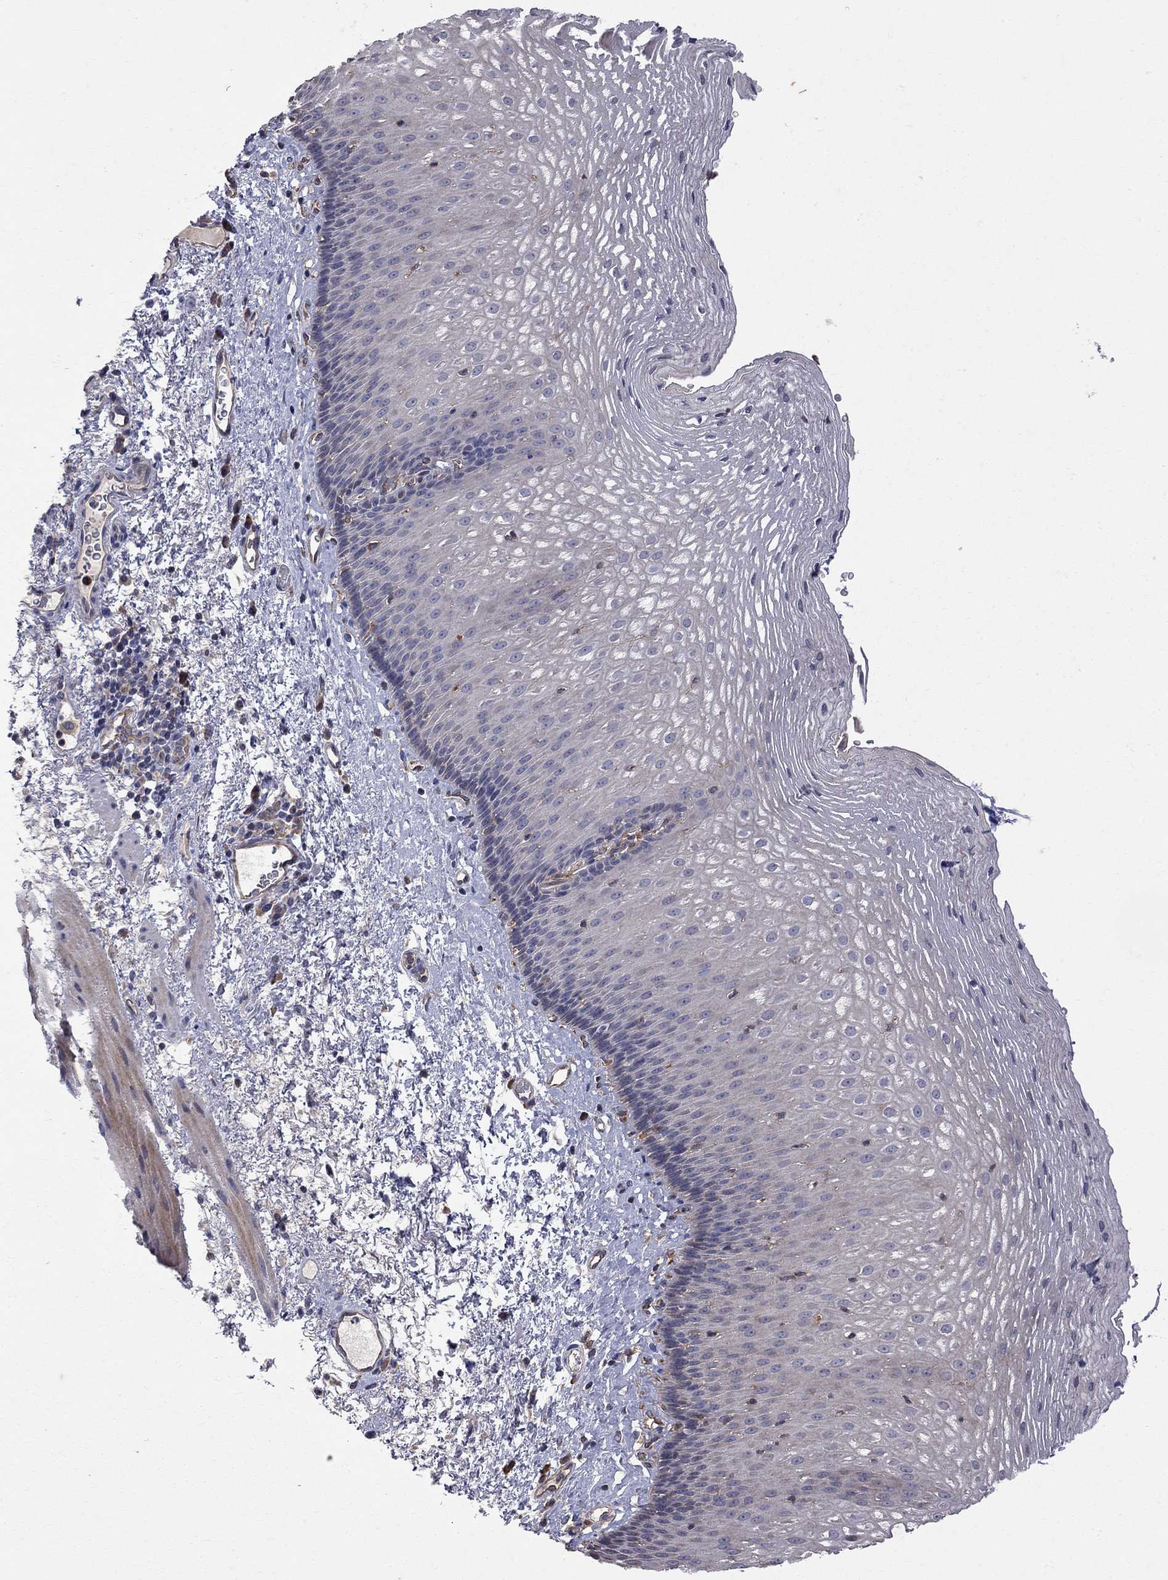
{"staining": {"intensity": "weak", "quantity": "<25%", "location": "cytoplasmic/membranous"}, "tissue": "esophagus", "cell_type": "Squamous epithelial cells", "image_type": "normal", "snomed": [{"axis": "morphology", "description": "Normal tissue, NOS"}, {"axis": "topography", "description": "Esophagus"}], "caption": "An immunohistochemistry (IHC) histopathology image of unremarkable esophagus is shown. There is no staining in squamous epithelial cells of esophagus.", "gene": "ABI3", "patient": {"sex": "male", "age": 76}}